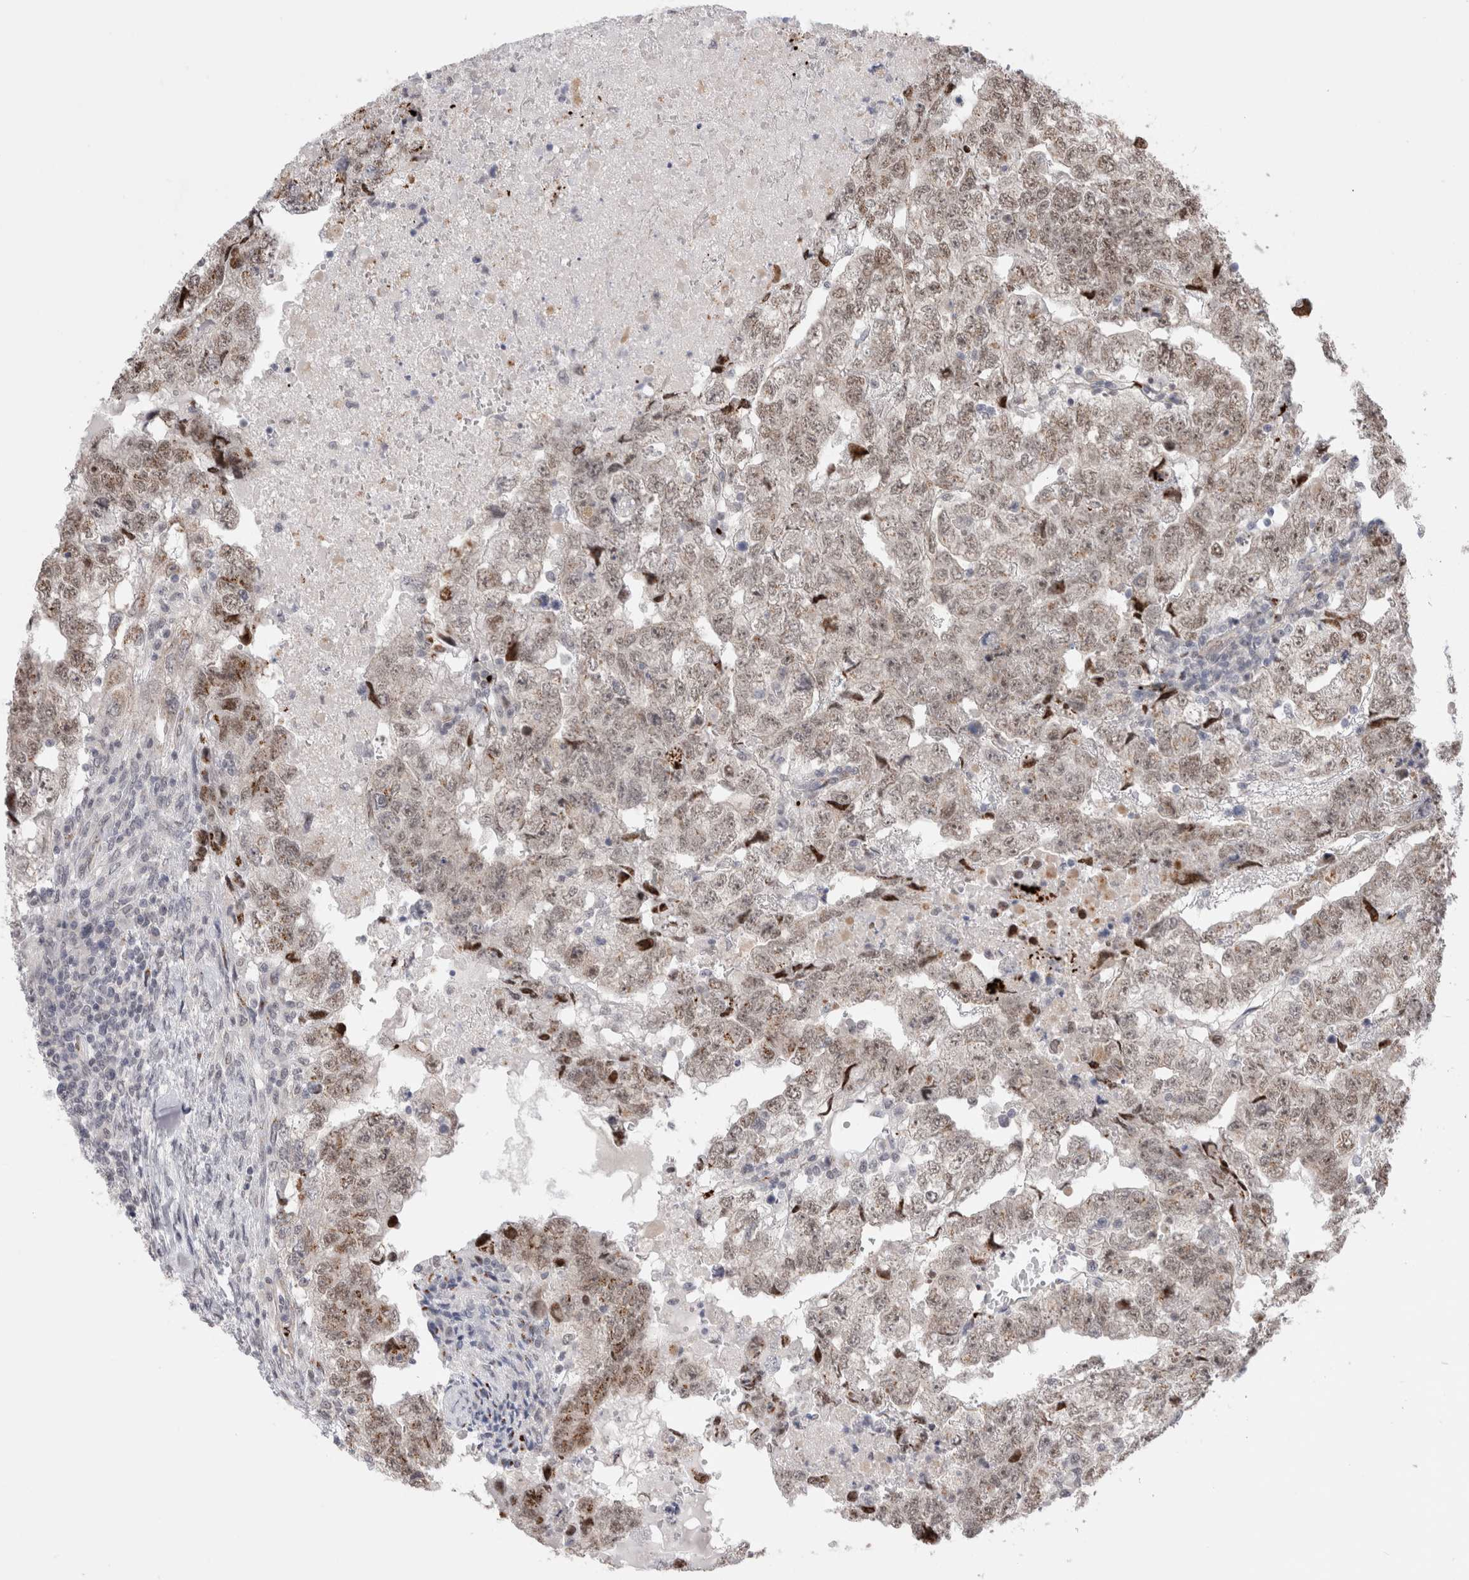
{"staining": {"intensity": "weak", "quantity": ">75%", "location": "nuclear"}, "tissue": "testis cancer", "cell_type": "Tumor cells", "image_type": "cancer", "snomed": [{"axis": "morphology", "description": "Carcinoma, Embryonal, NOS"}, {"axis": "topography", "description": "Testis"}], "caption": "A high-resolution photomicrograph shows immunohistochemistry (IHC) staining of embryonal carcinoma (testis), which exhibits weak nuclear positivity in approximately >75% of tumor cells. (brown staining indicates protein expression, while blue staining denotes nuclei).", "gene": "VPS28", "patient": {"sex": "male", "age": 36}}